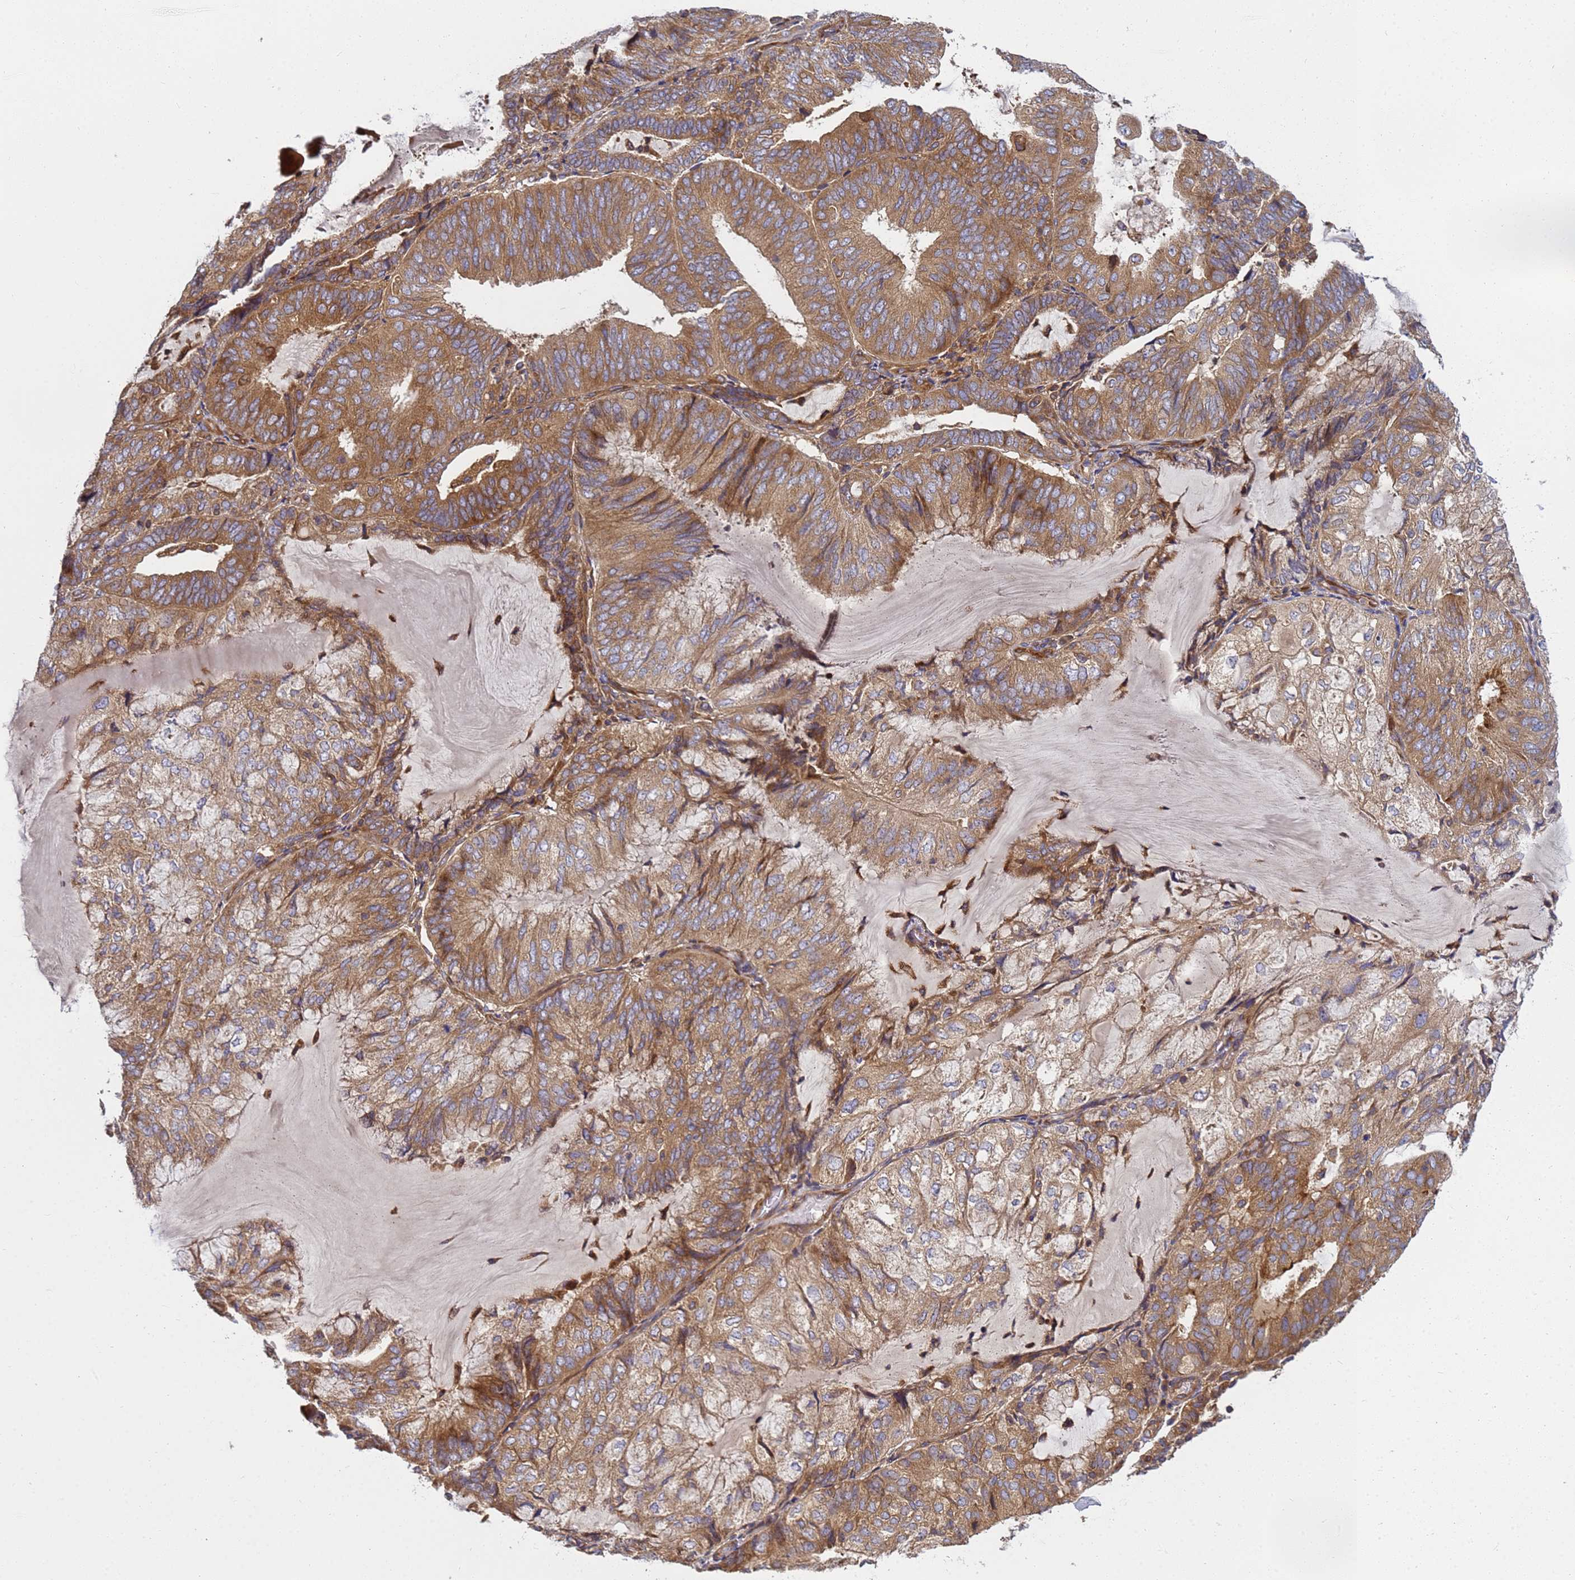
{"staining": {"intensity": "moderate", "quantity": ">75%", "location": "cytoplasmic/membranous"}, "tissue": "endometrial cancer", "cell_type": "Tumor cells", "image_type": "cancer", "snomed": [{"axis": "morphology", "description": "Adenocarcinoma, NOS"}, {"axis": "topography", "description": "Endometrium"}], "caption": "Endometrial adenocarcinoma tissue exhibits moderate cytoplasmic/membranous positivity in about >75% of tumor cells", "gene": "BECN1", "patient": {"sex": "female", "age": 81}}